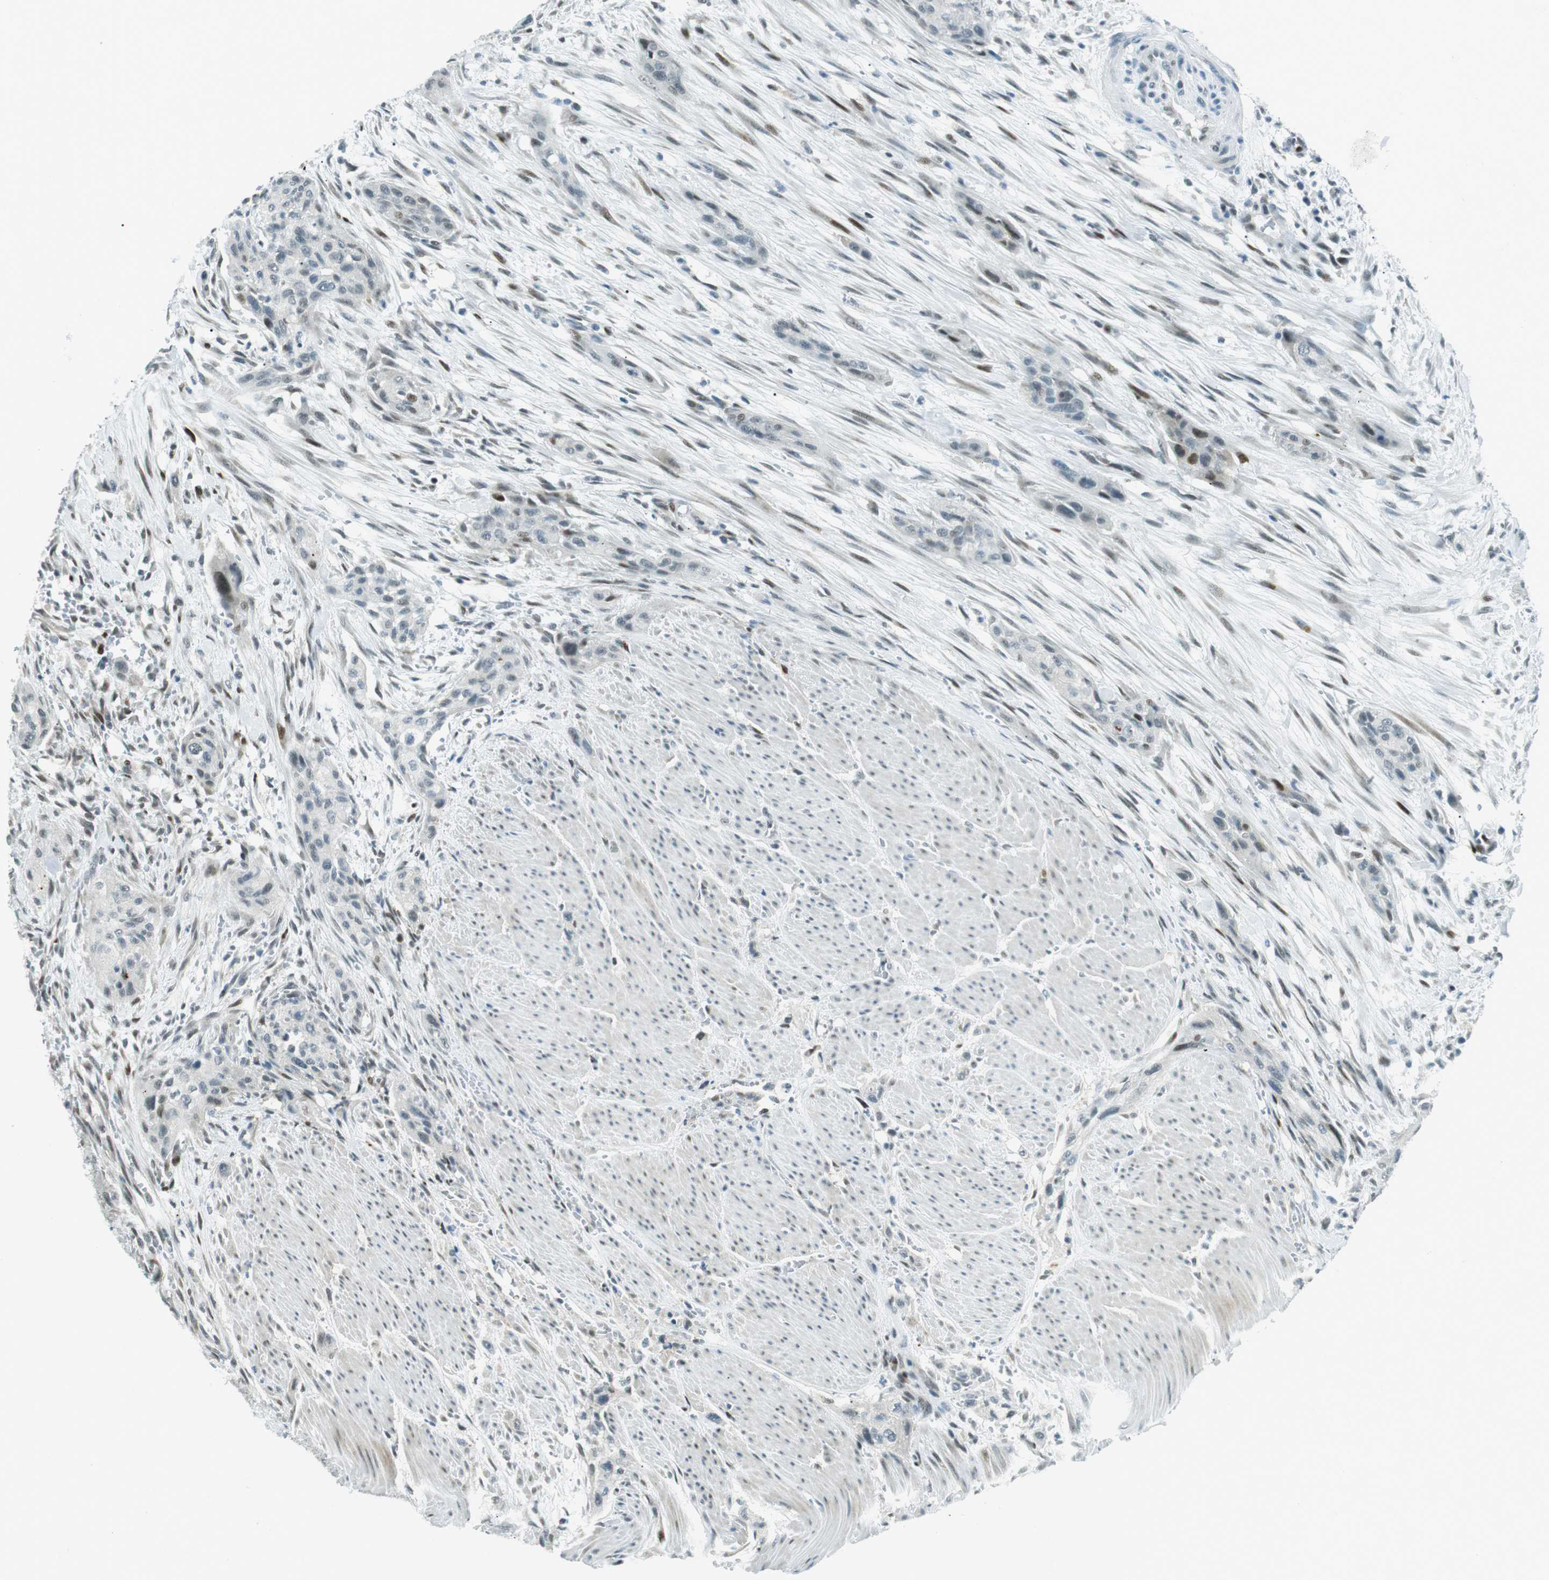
{"staining": {"intensity": "moderate", "quantity": "<25%", "location": "nuclear"}, "tissue": "urothelial cancer", "cell_type": "Tumor cells", "image_type": "cancer", "snomed": [{"axis": "morphology", "description": "Urothelial carcinoma, High grade"}, {"axis": "topography", "description": "Urinary bladder"}], "caption": "A histopathology image of human urothelial carcinoma (high-grade) stained for a protein shows moderate nuclear brown staining in tumor cells.", "gene": "PJA1", "patient": {"sex": "male", "age": 35}}